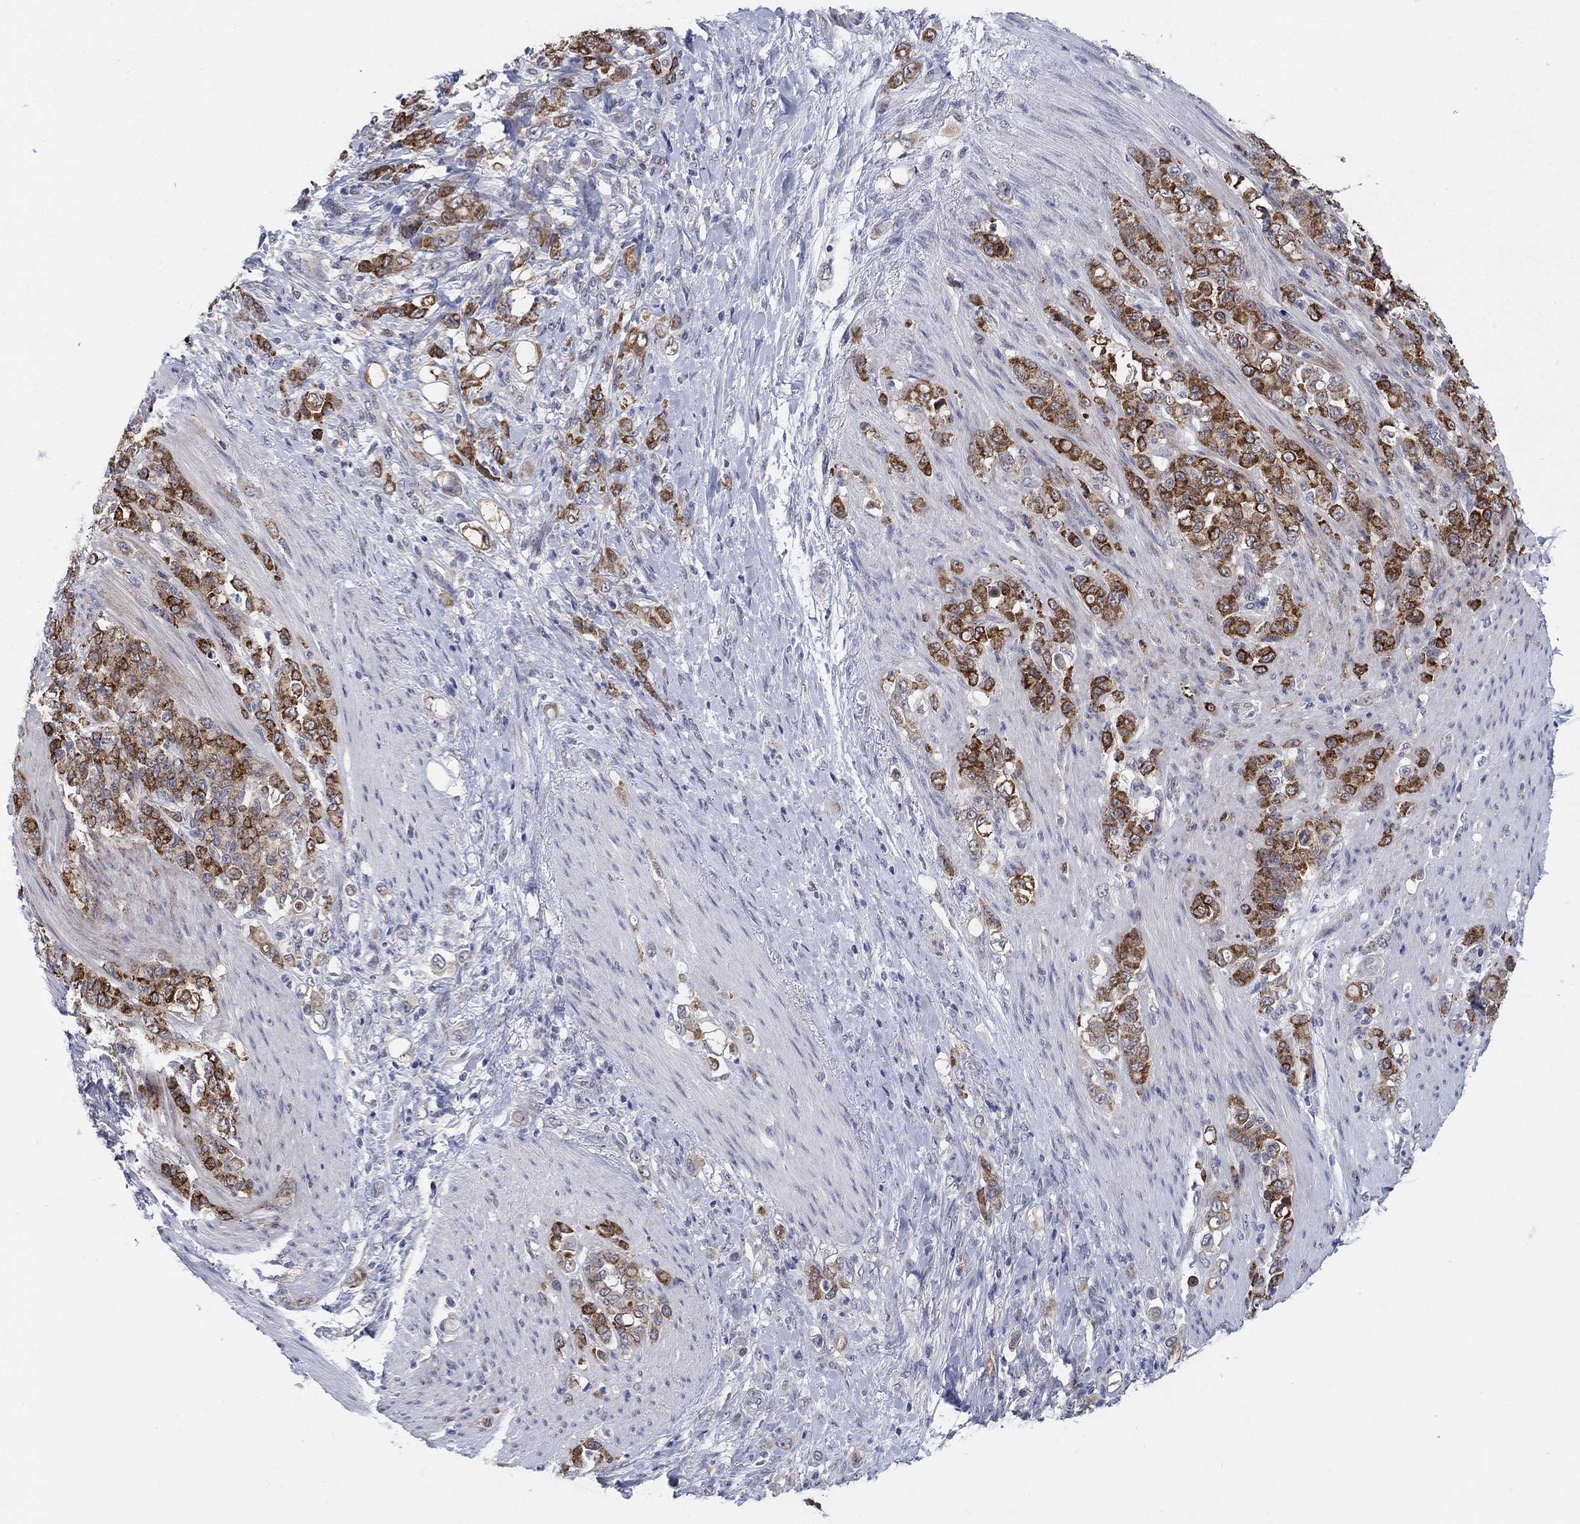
{"staining": {"intensity": "strong", "quantity": "25%-75%", "location": "cytoplasmic/membranous"}, "tissue": "stomach cancer", "cell_type": "Tumor cells", "image_type": "cancer", "snomed": [{"axis": "morphology", "description": "Adenocarcinoma, NOS"}, {"axis": "topography", "description": "Stomach"}], "caption": "Immunohistochemistry micrograph of neoplastic tissue: human stomach cancer (adenocarcinoma) stained using immunohistochemistry (IHC) displays high levels of strong protein expression localized specifically in the cytoplasmic/membranous of tumor cells, appearing as a cytoplasmic/membranous brown color.", "gene": "SDC1", "patient": {"sex": "female", "age": 79}}